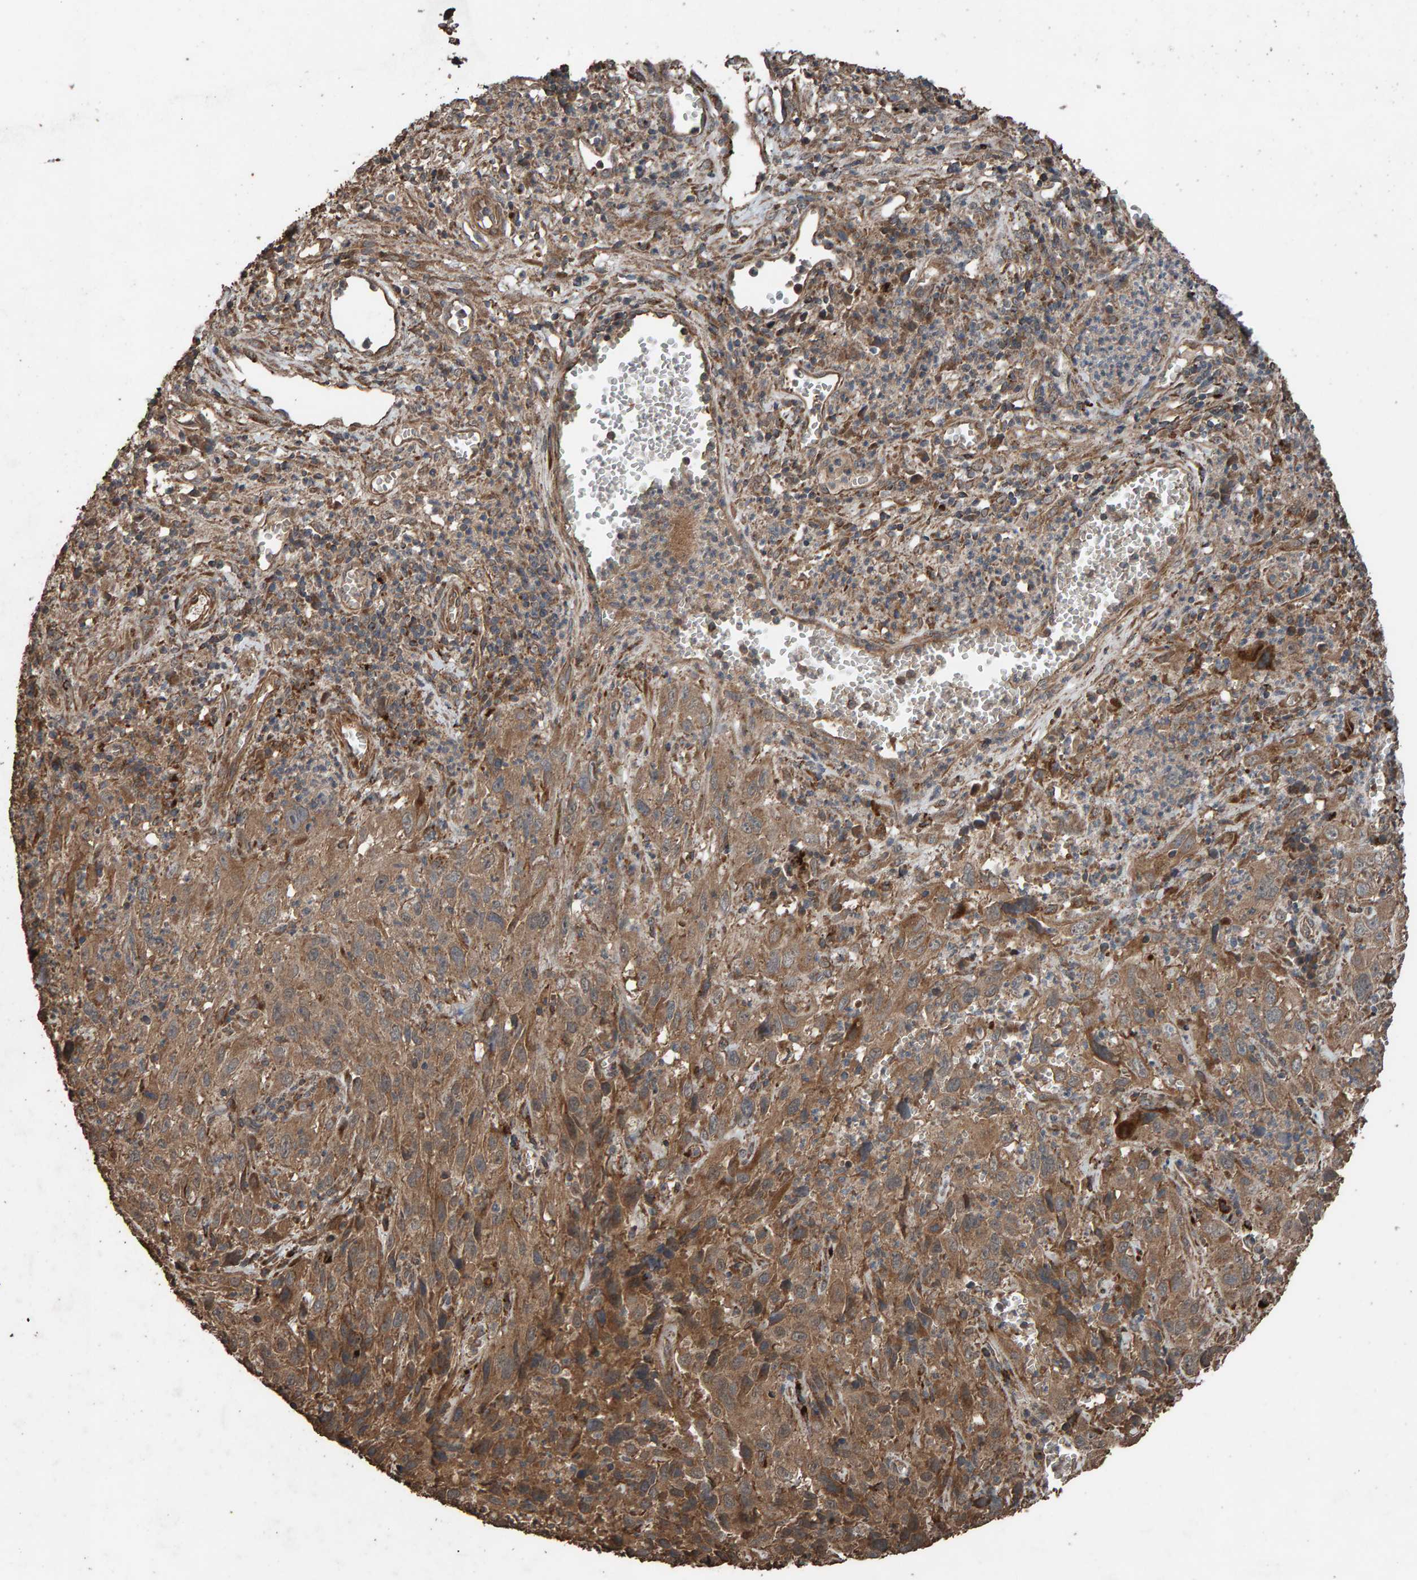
{"staining": {"intensity": "moderate", "quantity": ">75%", "location": "cytoplasmic/membranous"}, "tissue": "cervical cancer", "cell_type": "Tumor cells", "image_type": "cancer", "snomed": [{"axis": "morphology", "description": "Squamous cell carcinoma, NOS"}, {"axis": "topography", "description": "Cervix"}], "caption": "DAB (3,3'-diaminobenzidine) immunohistochemical staining of human squamous cell carcinoma (cervical) reveals moderate cytoplasmic/membranous protein expression in approximately >75% of tumor cells. The staining was performed using DAB (3,3'-diaminobenzidine) to visualize the protein expression in brown, while the nuclei were stained in blue with hematoxylin (Magnification: 20x).", "gene": "DUS1L", "patient": {"sex": "female", "age": 32}}